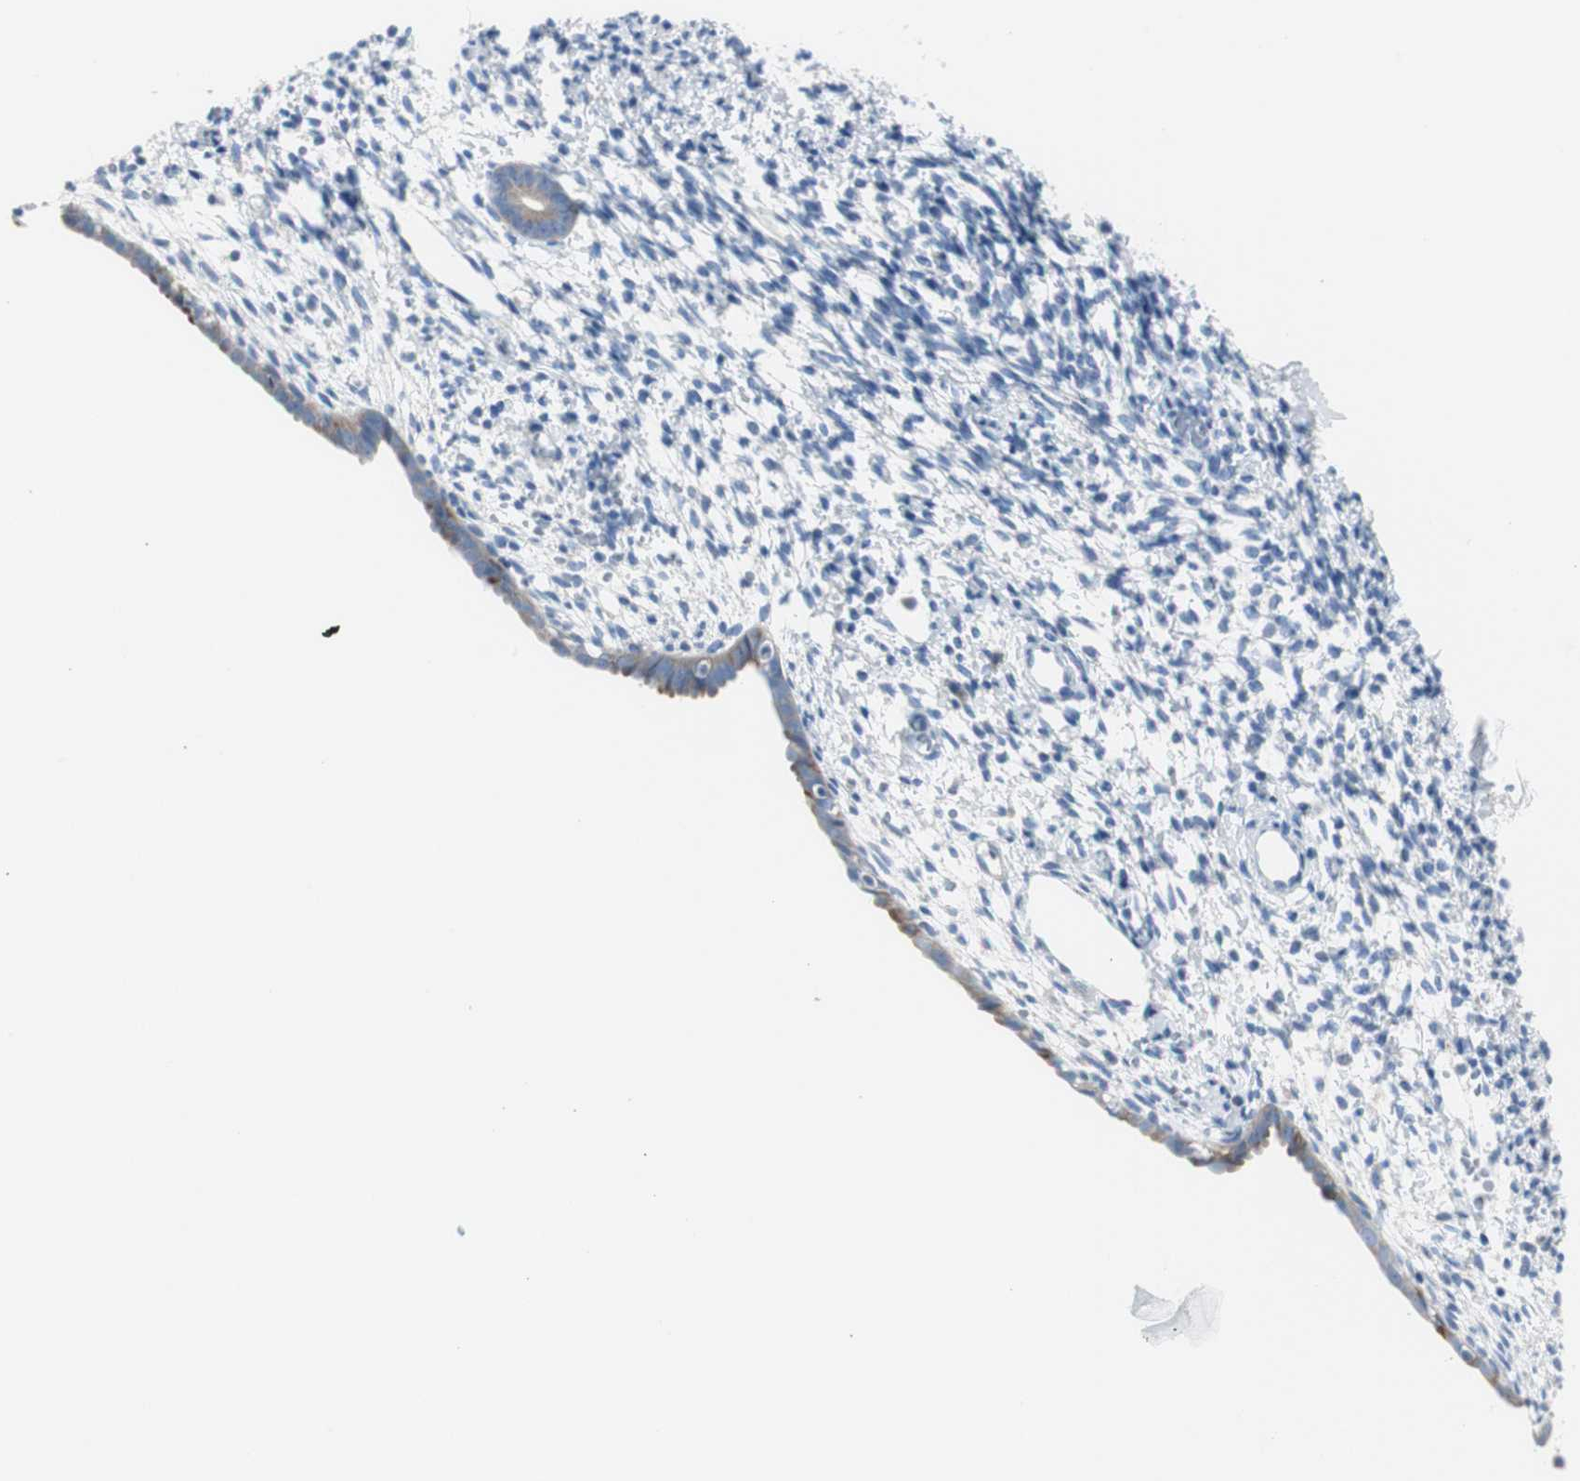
{"staining": {"intensity": "negative", "quantity": "none", "location": "none"}, "tissue": "endometrium", "cell_type": "Cells in endometrial stroma", "image_type": "normal", "snomed": [{"axis": "morphology", "description": "Normal tissue, NOS"}, {"axis": "topography", "description": "Endometrium"}], "caption": "DAB (3,3'-diaminobenzidine) immunohistochemical staining of normal human endometrium displays no significant expression in cells in endometrial stroma. (Immunohistochemistry, brightfield microscopy, high magnification).", "gene": "RPS12", "patient": {"sex": "female", "age": 71}}